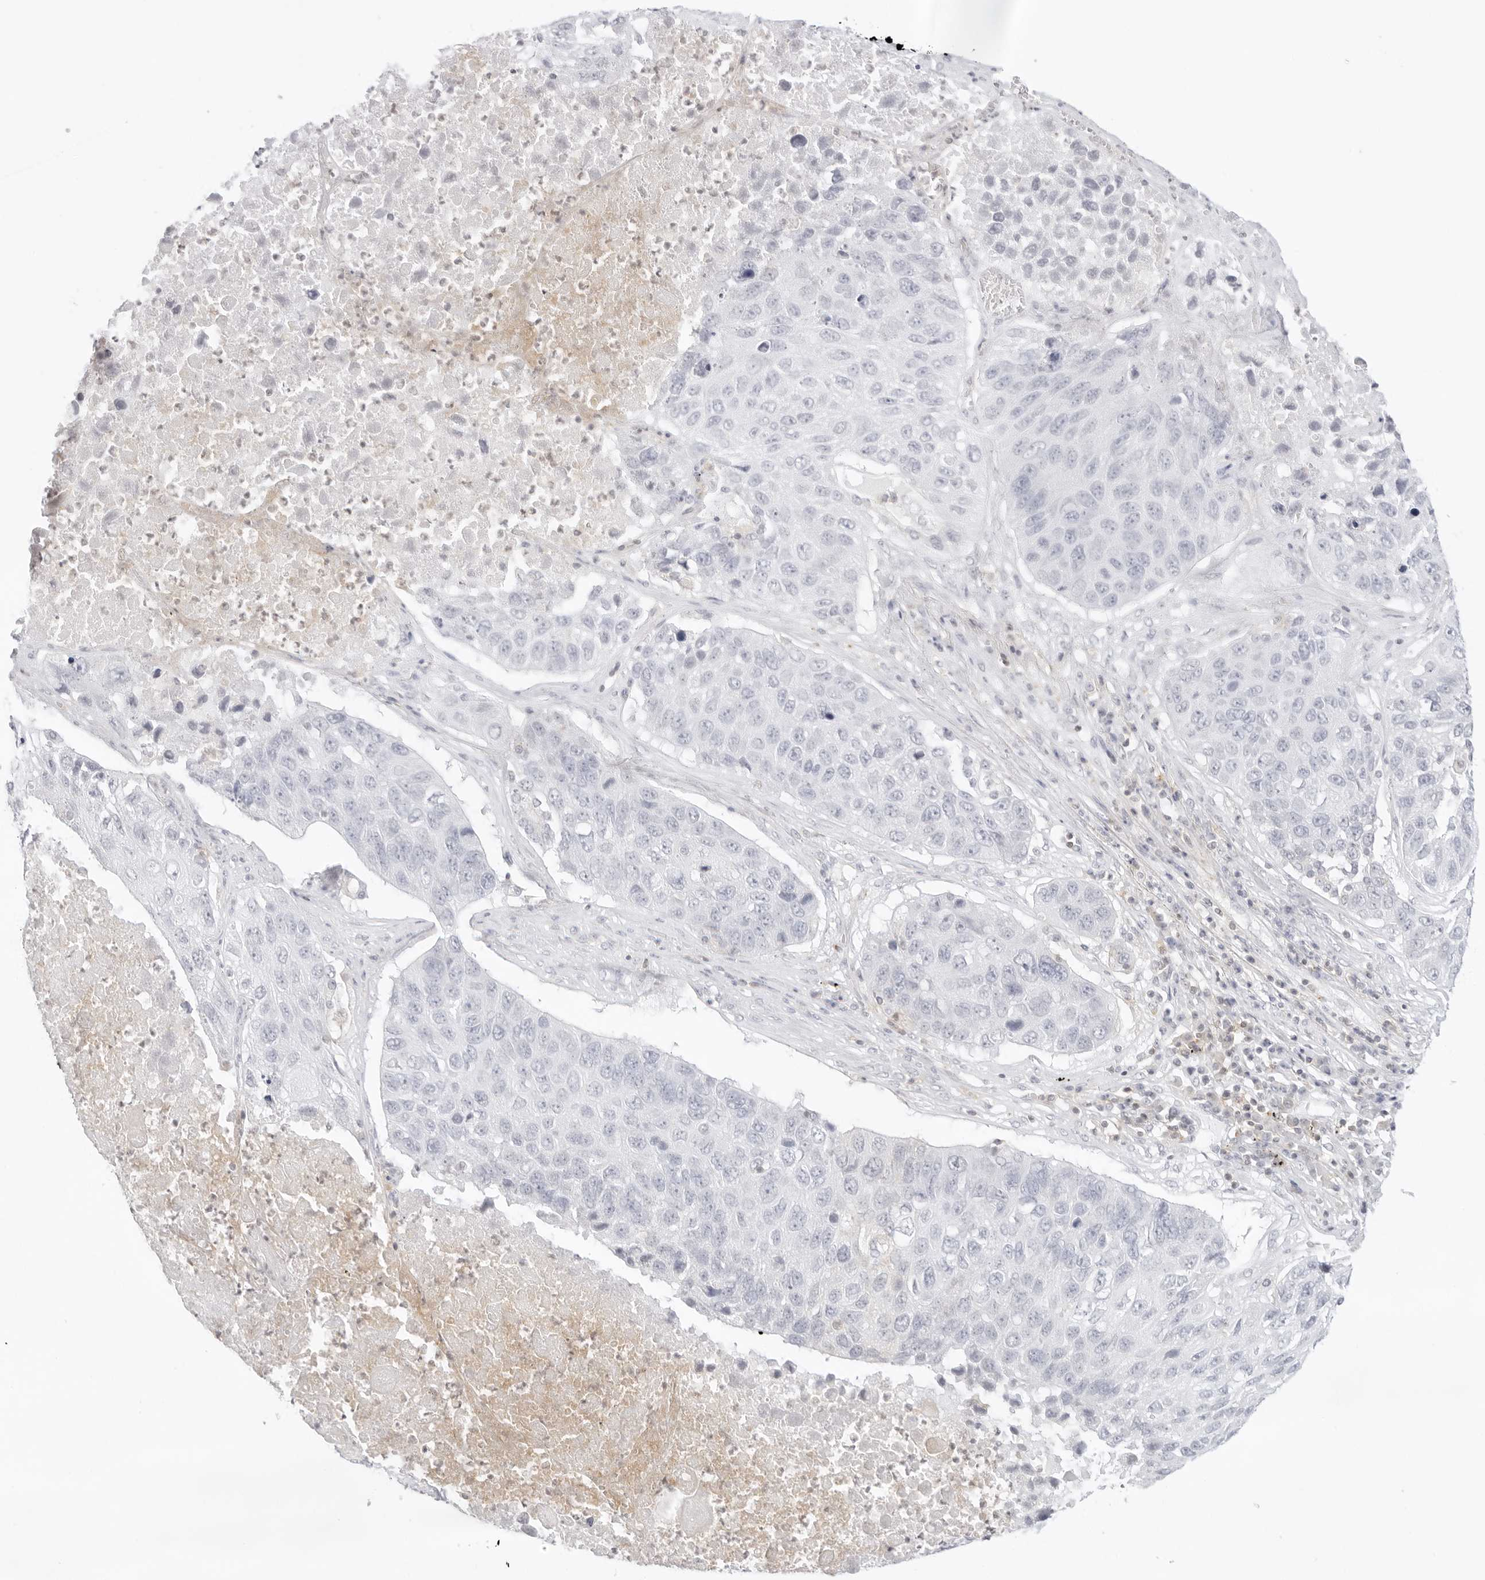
{"staining": {"intensity": "negative", "quantity": "none", "location": "none"}, "tissue": "lung cancer", "cell_type": "Tumor cells", "image_type": "cancer", "snomed": [{"axis": "morphology", "description": "Squamous cell carcinoma, NOS"}, {"axis": "topography", "description": "Lung"}], "caption": "Immunohistochemical staining of lung cancer (squamous cell carcinoma) reveals no significant staining in tumor cells.", "gene": "TNFRSF14", "patient": {"sex": "male", "age": 61}}